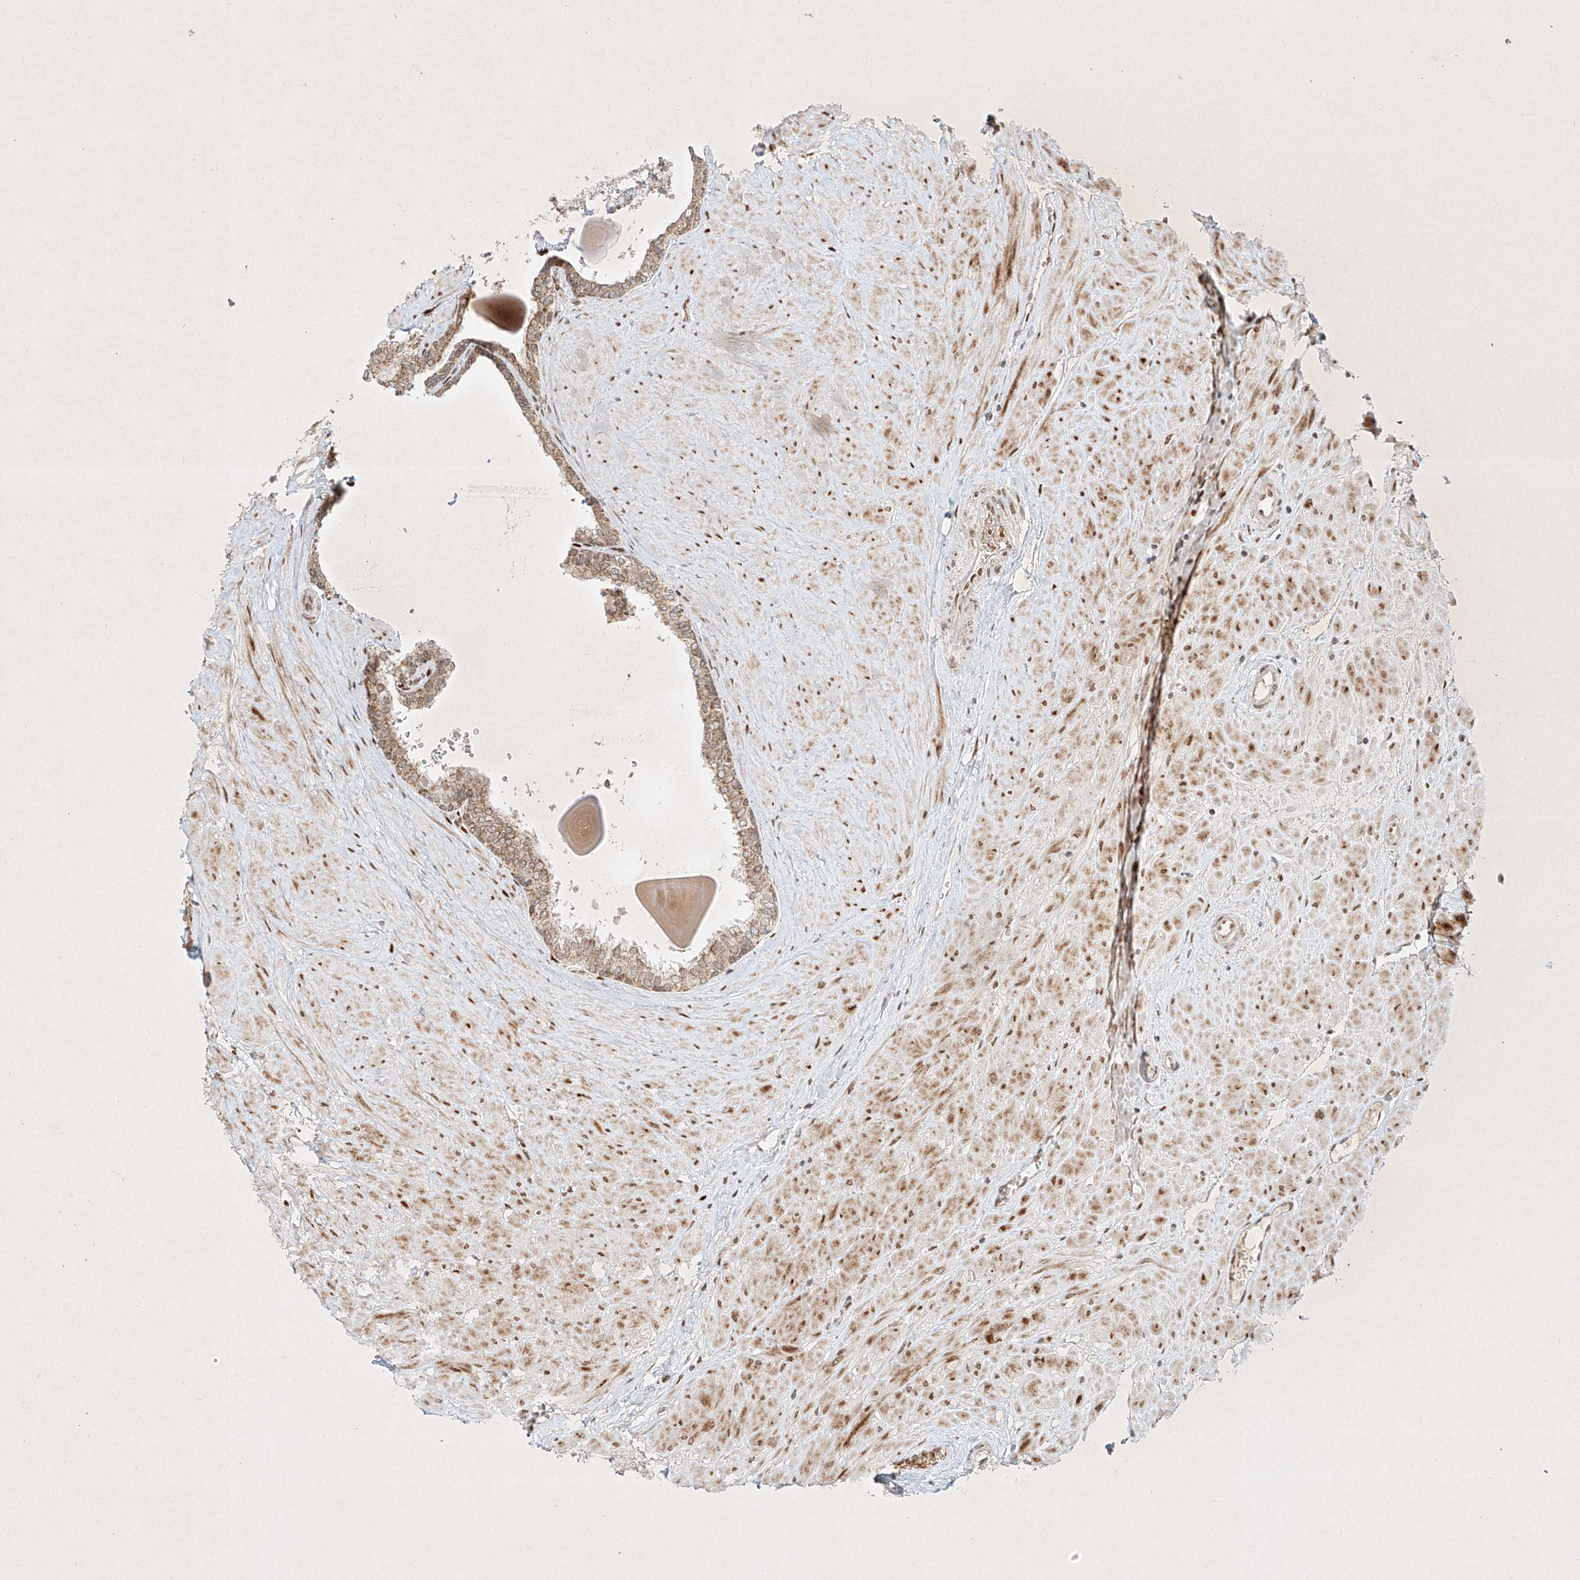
{"staining": {"intensity": "moderate", "quantity": ">75%", "location": "cytoplasmic/membranous,nuclear"}, "tissue": "prostate", "cell_type": "Glandular cells", "image_type": "normal", "snomed": [{"axis": "morphology", "description": "Normal tissue, NOS"}, {"axis": "topography", "description": "Prostate"}], "caption": "Protein expression analysis of benign prostate reveals moderate cytoplasmic/membranous,nuclear positivity in about >75% of glandular cells.", "gene": "EPG5", "patient": {"sex": "male", "age": 48}}